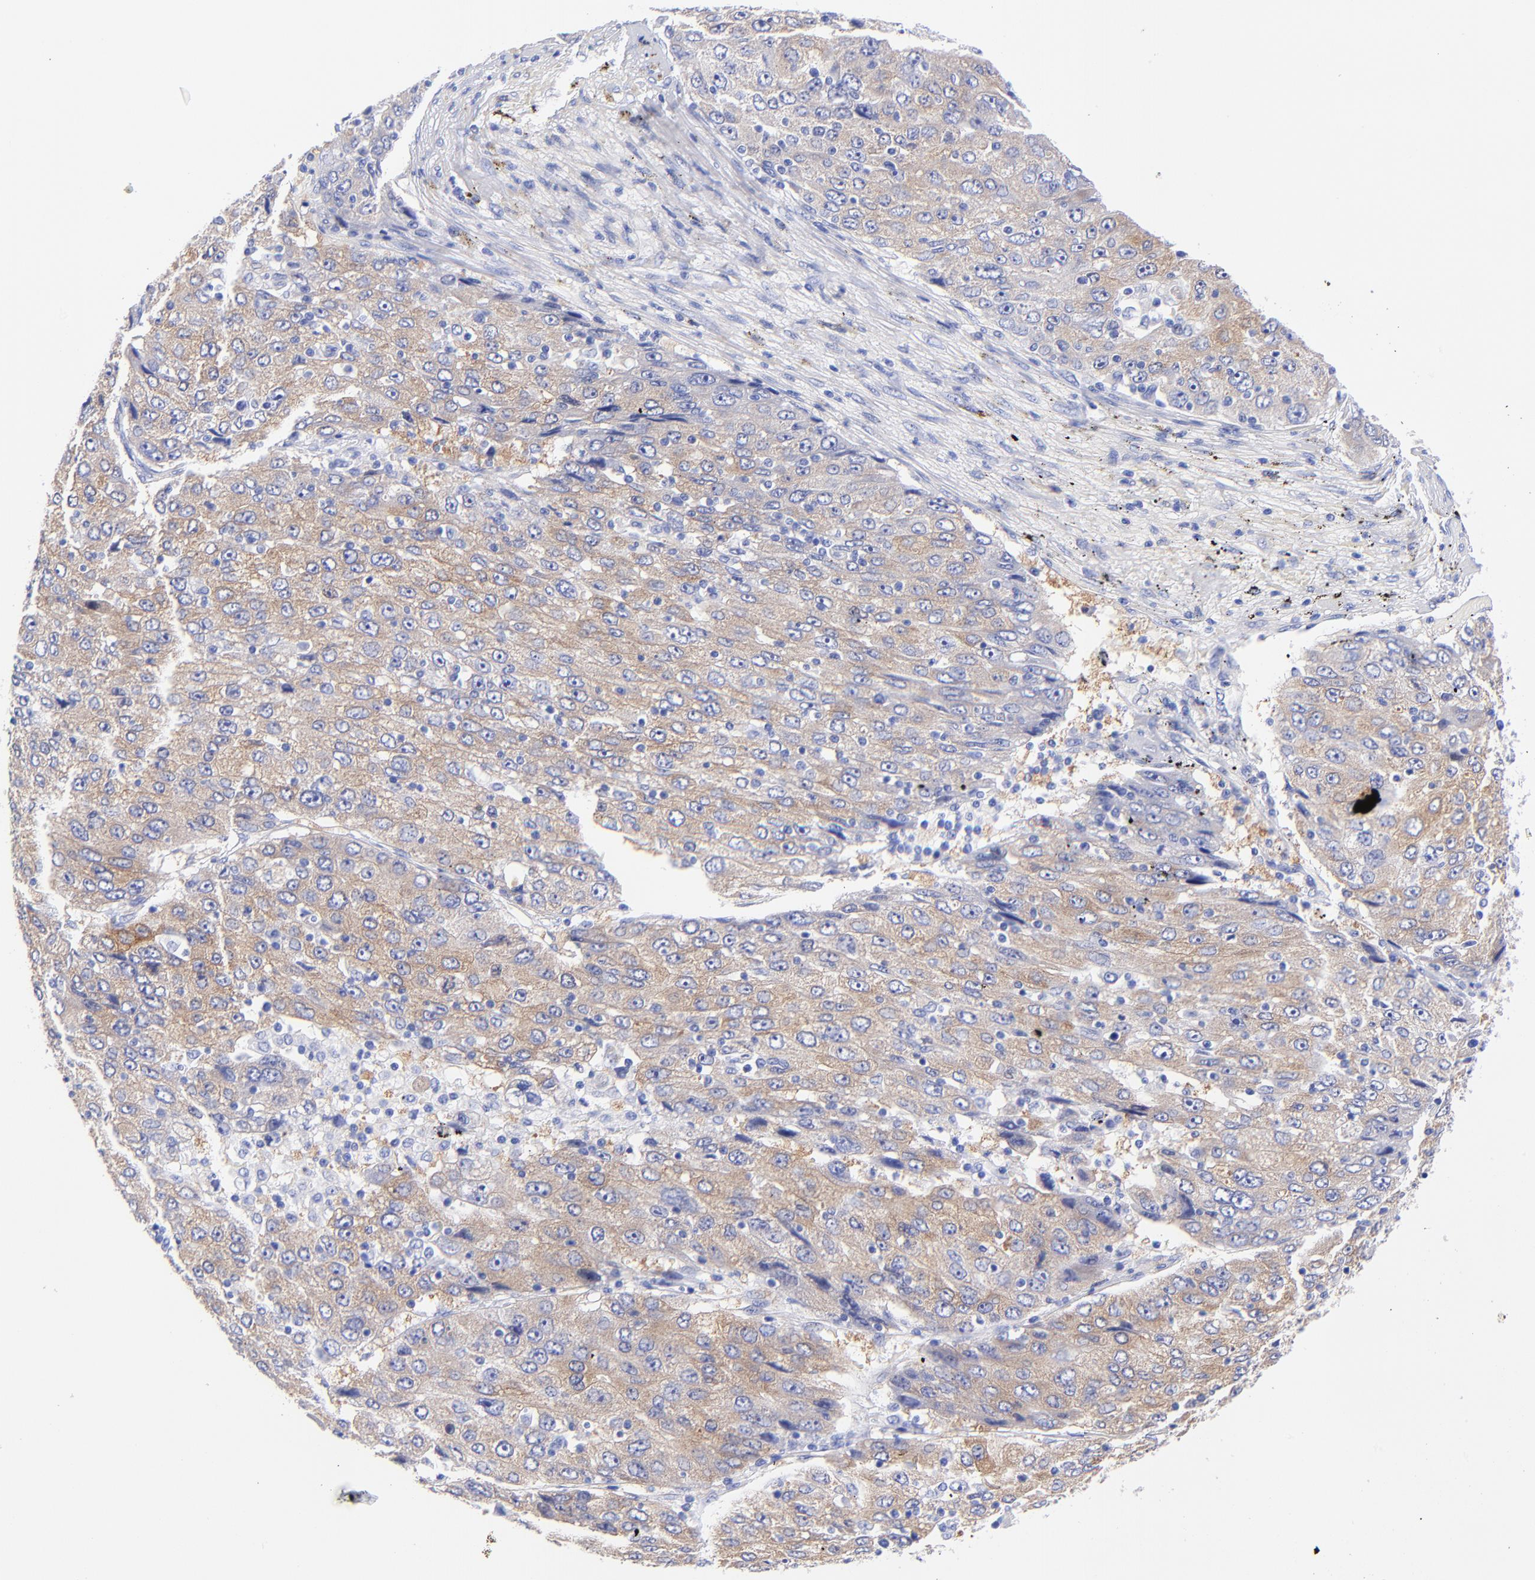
{"staining": {"intensity": "moderate", "quantity": ">75%", "location": "cytoplasmic/membranous"}, "tissue": "liver cancer", "cell_type": "Tumor cells", "image_type": "cancer", "snomed": [{"axis": "morphology", "description": "Carcinoma, Hepatocellular, NOS"}, {"axis": "topography", "description": "Liver"}], "caption": "Human hepatocellular carcinoma (liver) stained with a protein marker reveals moderate staining in tumor cells.", "gene": "GPHN", "patient": {"sex": "male", "age": 49}}